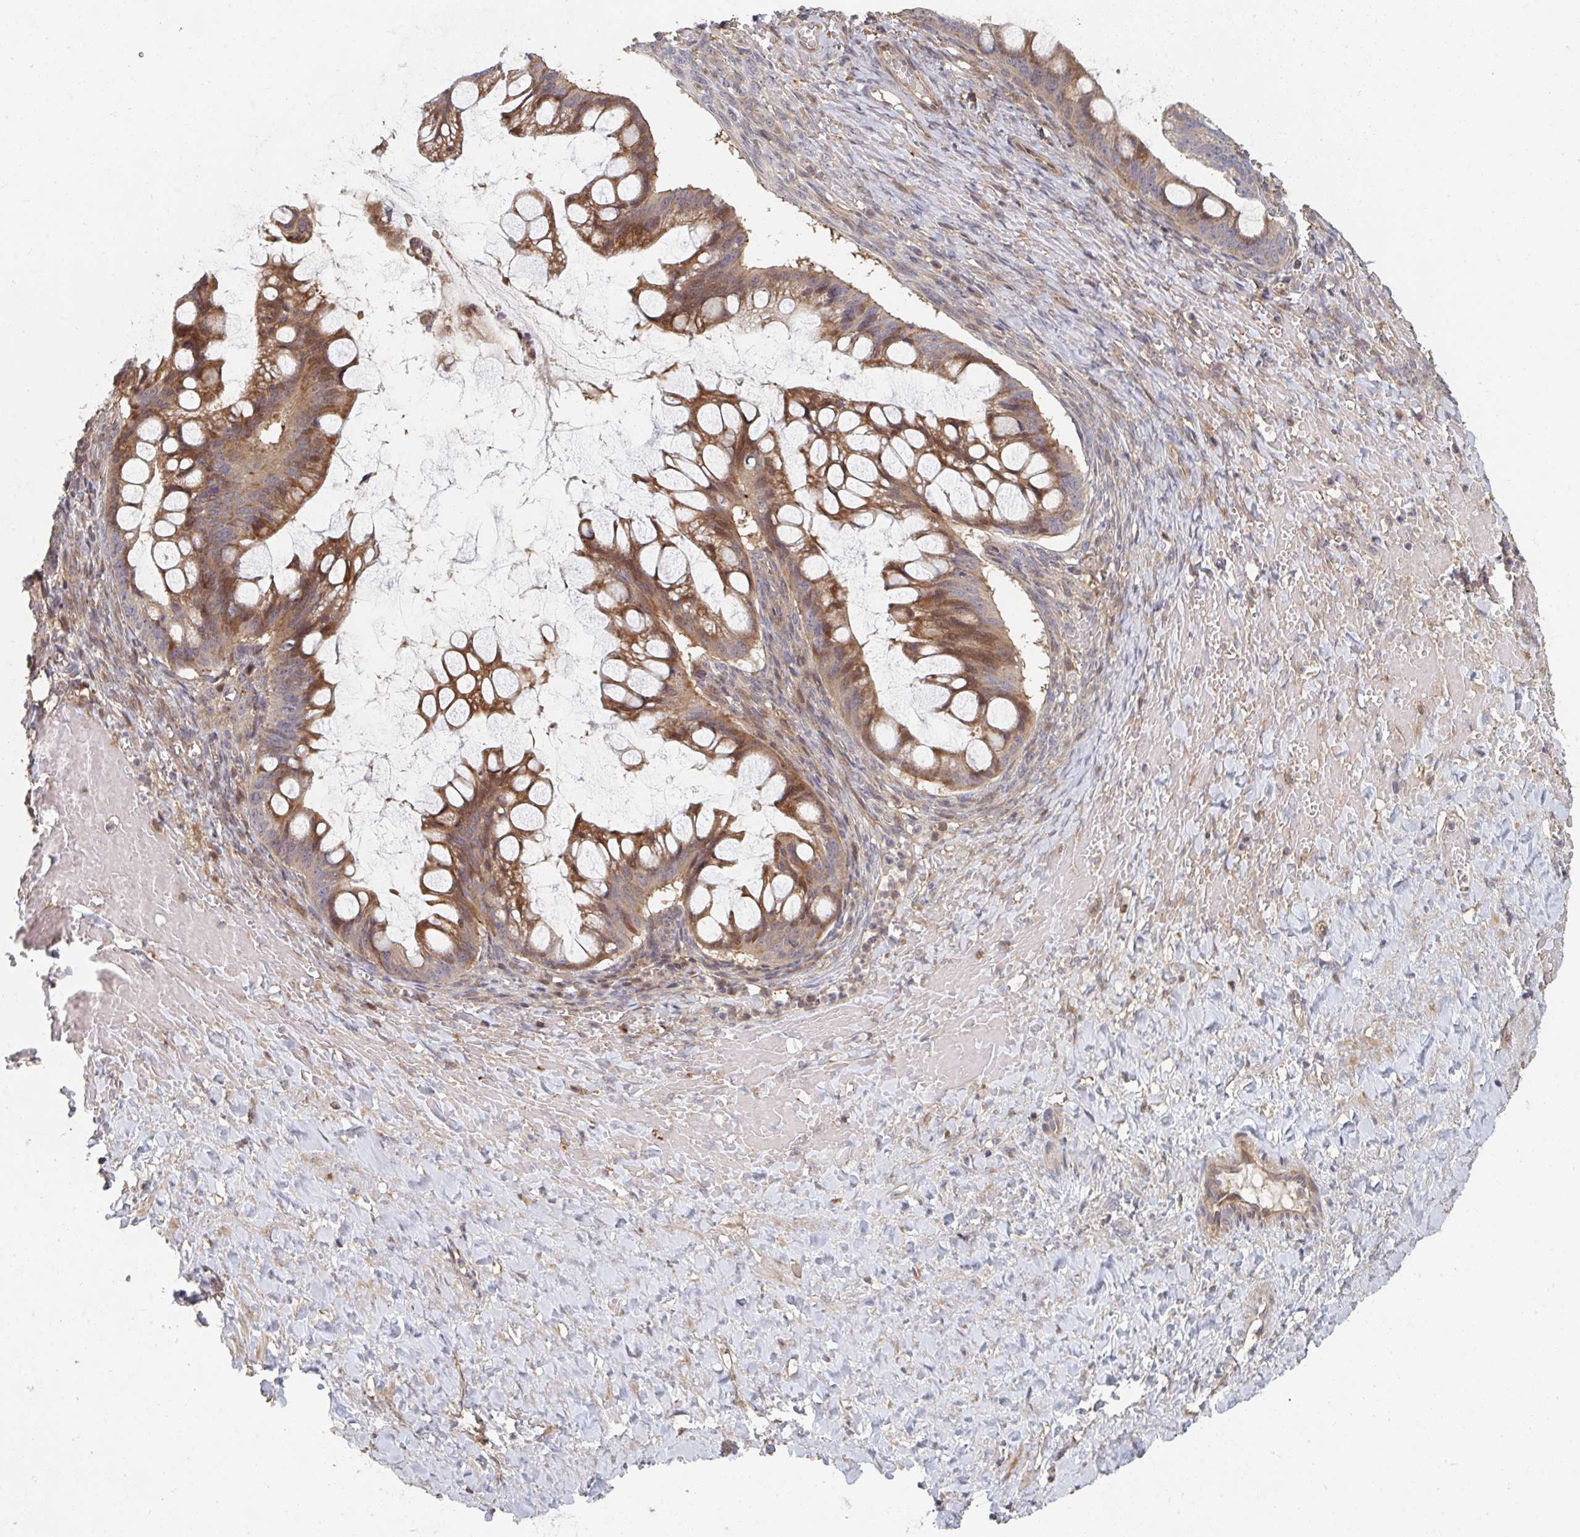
{"staining": {"intensity": "moderate", "quantity": ">75%", "location": "cytoplasmic/membranous"}, "tissue": "ovarian cancer", "cell_type": "Tumor cells", "image_type": "cancer", "snomed": [{"axis": "morphology", "description": "Cystadenocarcinoma, mucinous, NOS"}, {"axis": "topography", "description": "Ovary"}], "caption": "High-magnification brightfield microscopy of mucinous cystadenocarcinoma (ovarian) stained with DAB (3,3'-diaminobenzidine) (brown) and counterstained with hematoxylin (blue). tumor cells exhibit moderate cytoplasmic/membranous positivity is identified in about>75% of cells.", "gene": "PTEN", "patient": {"sex": "female", "age": 73}}